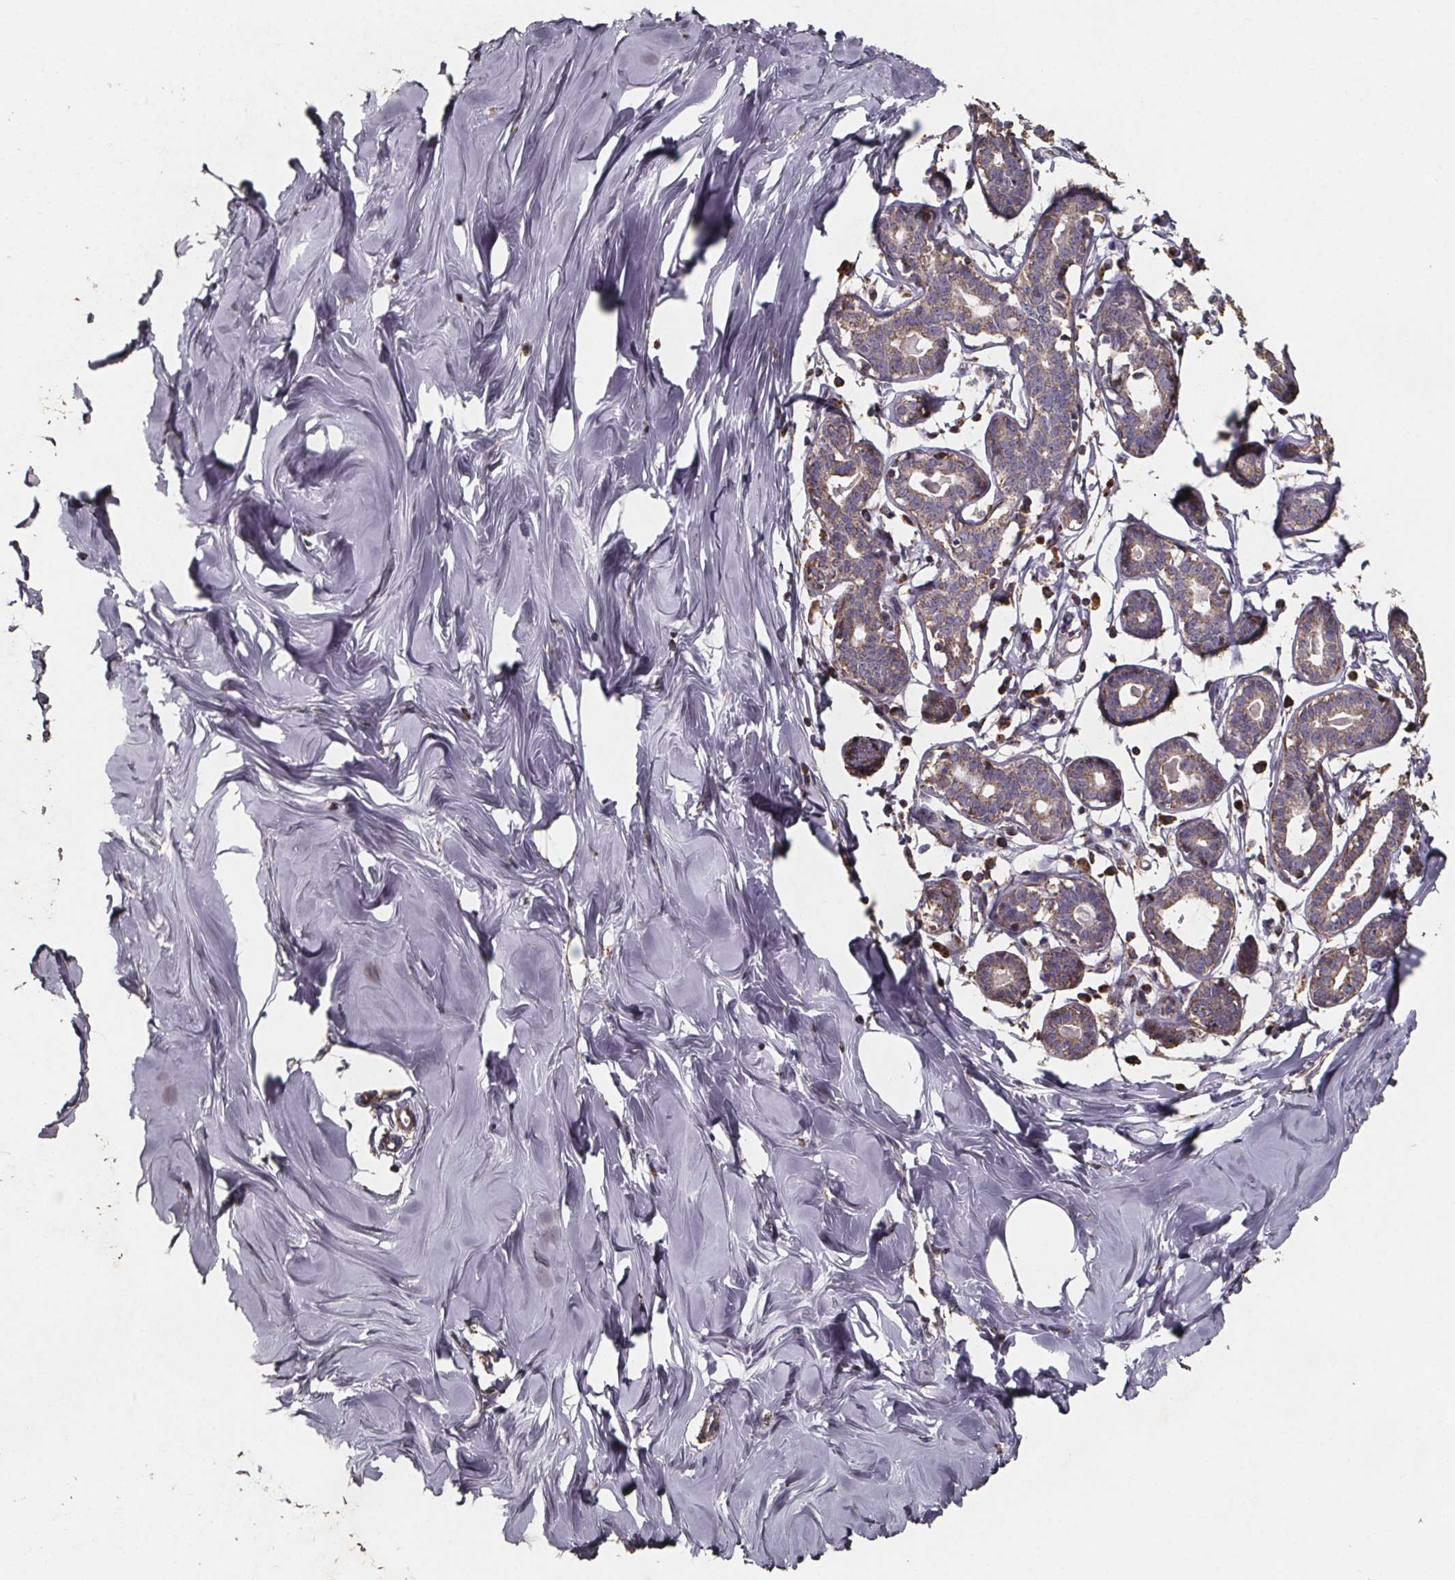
{"staining": {"intensity": "negative", "quantity": "none", "location": "none"}, "tissue": "breast", "cell_type": "Adipocytes", "image_type": "normal", "snomed": [{"axis": "morphology", "description": "Normal tissue, NOS"}, {"axis": "topography", "description": "Breast"}], "caption": "IHC of normal breast exhibits no positivity in adipocytes.", "gene": "SLC35D2", "patient": {"sex": "female", "age": 27}}